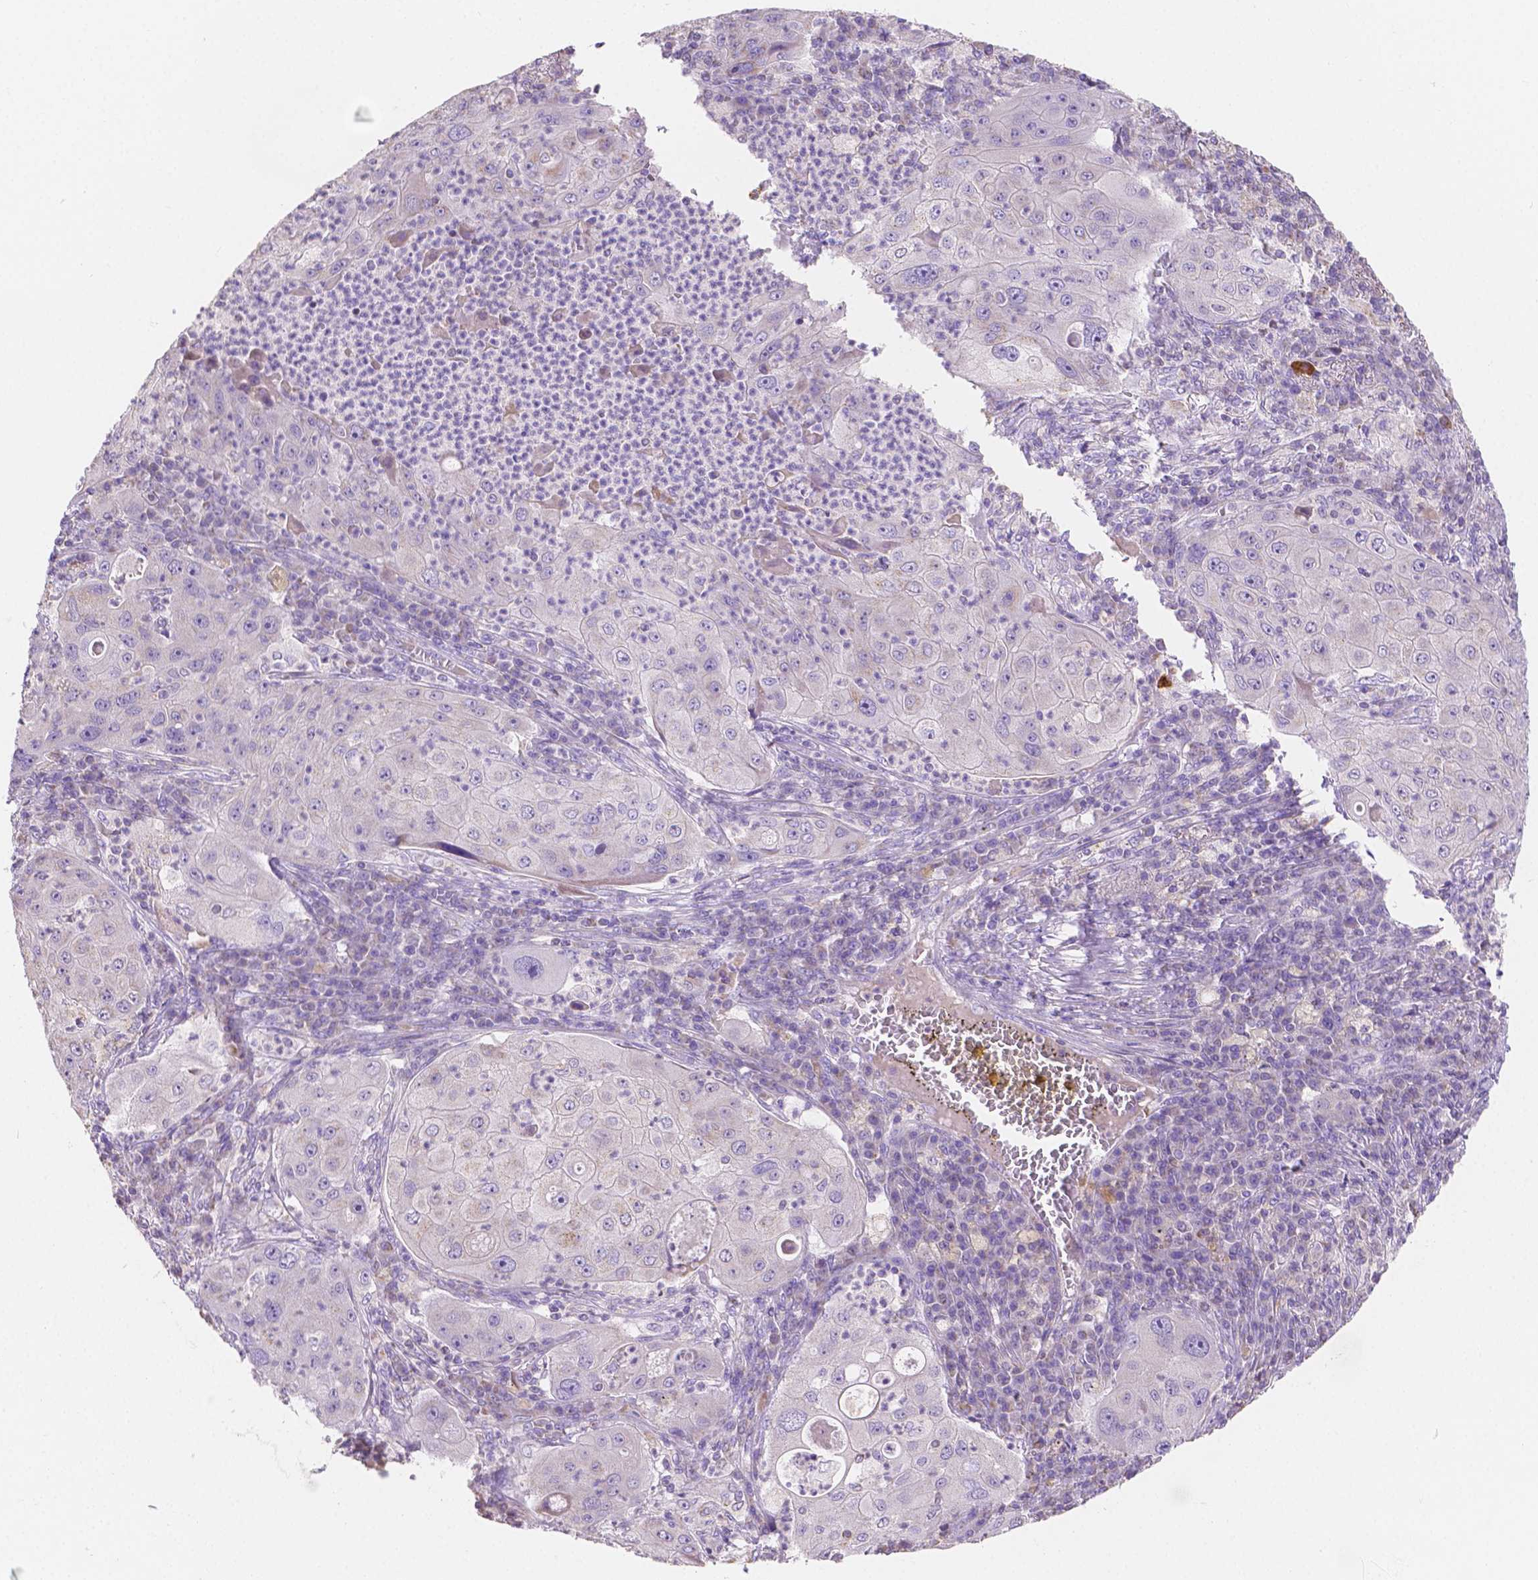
{"staining": {"intensity": "negative", "quantity": "none", "location": "none"}, "tissue": "lung cancer", "cell_type": "Tumor cells", "image_type": "cancer", "snomed": [{"axis": "morphology", "description": "Squamous cell carcinoma, NOS"}, {"axis": "topography", "description": "Lung"}], "caption": "IHC of human lung cancer (squamous cell carcinoma) exhibits no staining in tumor cells.", "gene": "TMEM130", "patient": {"sex": "female", "age": 59}}